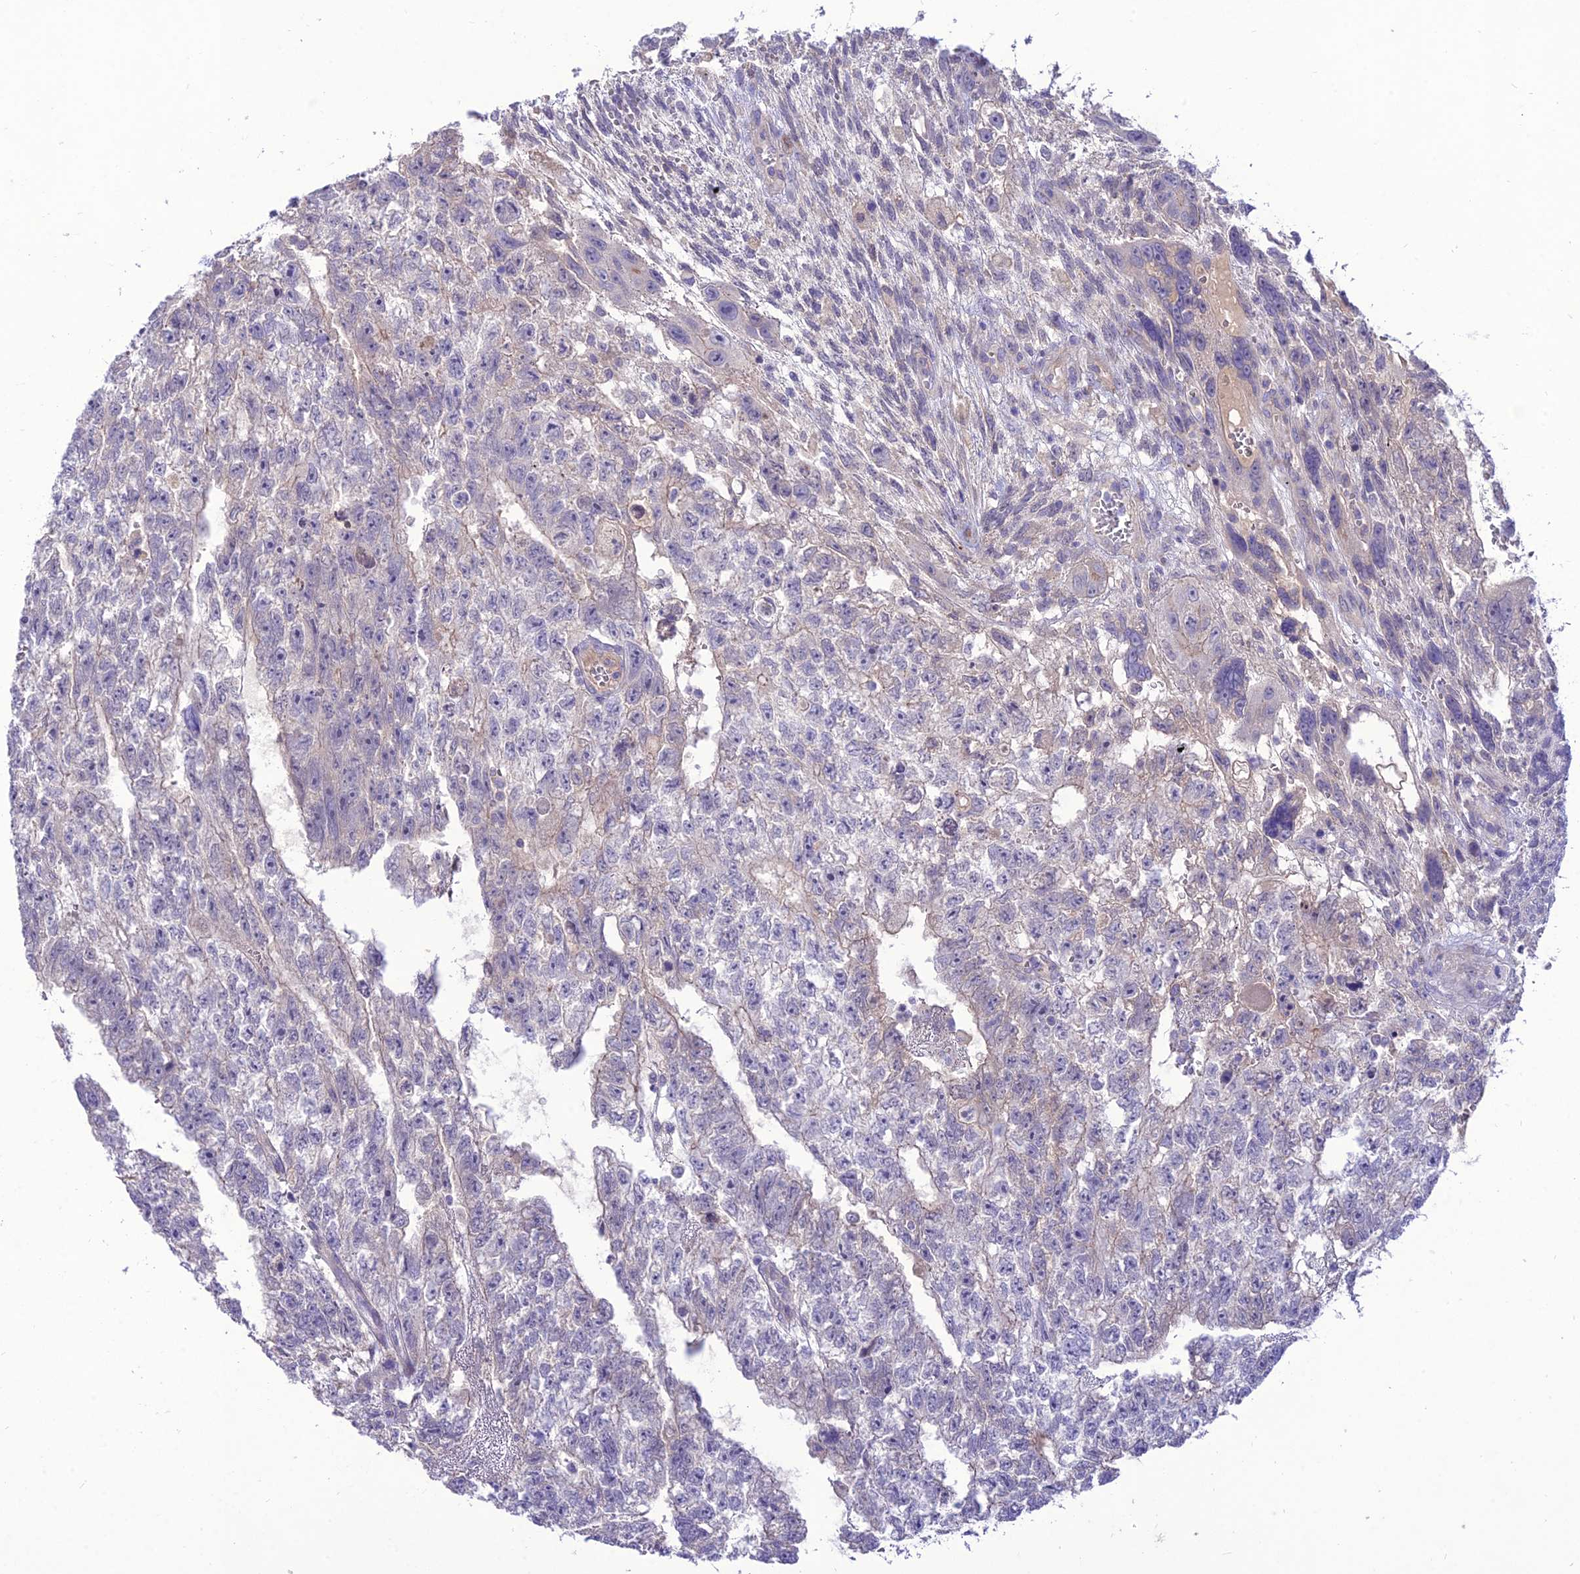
{"staining": {"intensity": "negative", "quantity": "none", "location": "none"}, "tissue": "testis cancer", "cell_type": "Tumor cells", "image_type": "cancer", "snomed": [{"axis": "morphology", "description": "Carcinoma, Embryonal, NOS"}, {"axis": "topography", "description": "Testis"}], "caption": "IHC histopathology image of human testis embryonal carcinoma stained for a protein (brown), which displays no positivity in tumor cells. (DAB IHC, high magnification).", "gene": "TEKT3", "patient": {"sex": "male", "age": 26}}